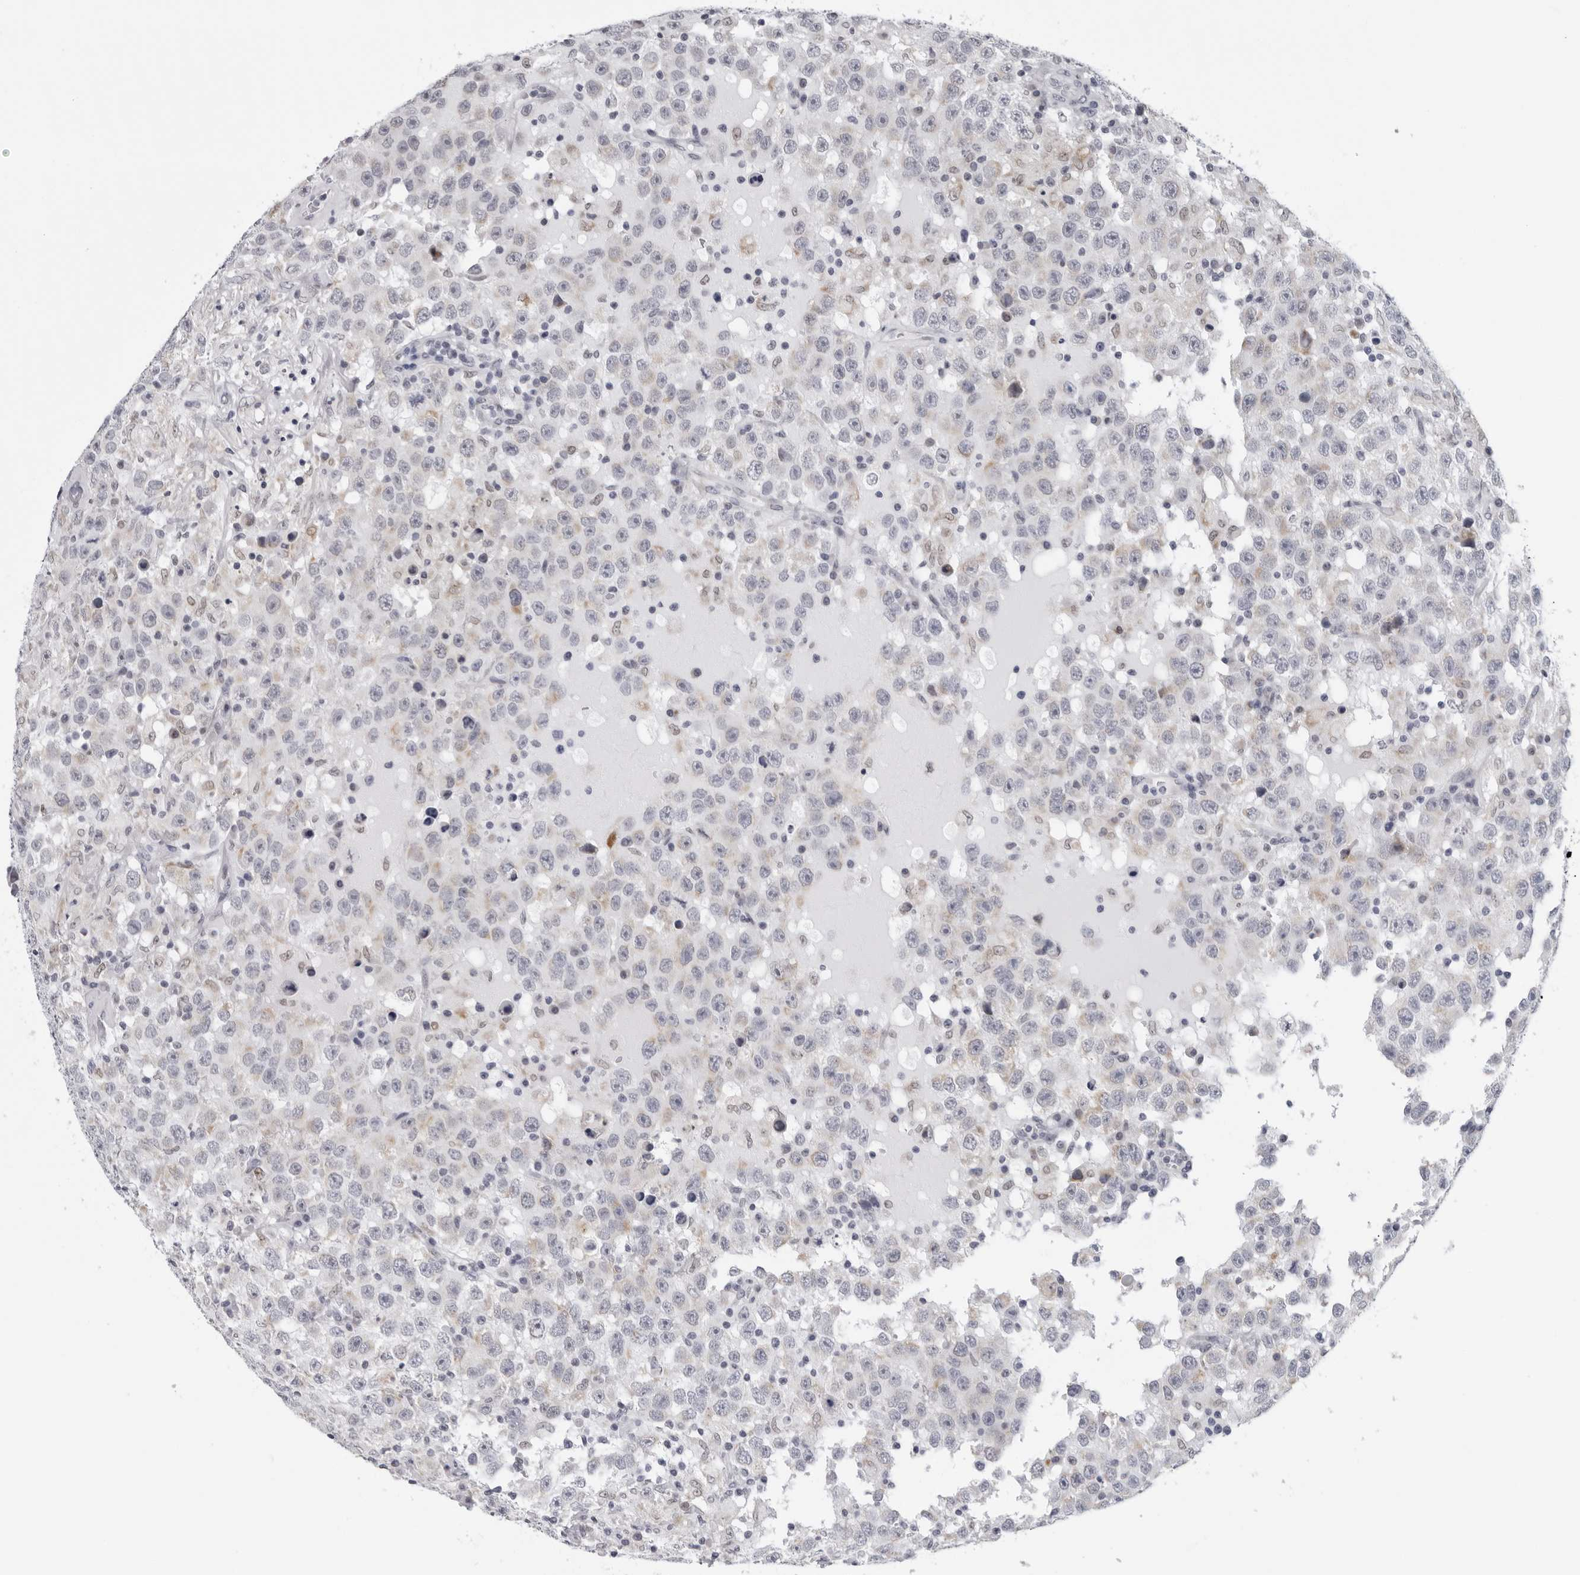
{"staining": {"intensity": "negative", "quantity": "none", "location": "none"}, "tissue": "testis cancer", "cell_type": "Tumor cells", "image_type": "cancer", "snomed": [{"axis": "morphology", "description": "Seminoma, NOS"}, {"axis": "topography", "description": "Testis"}], "caption": "Seminoma (testis) was stained to show a protein in brown. There is no significant positivity in tumor cells.", "gene": "CPT2", "patient": {"sex": "male", "age": 41}}